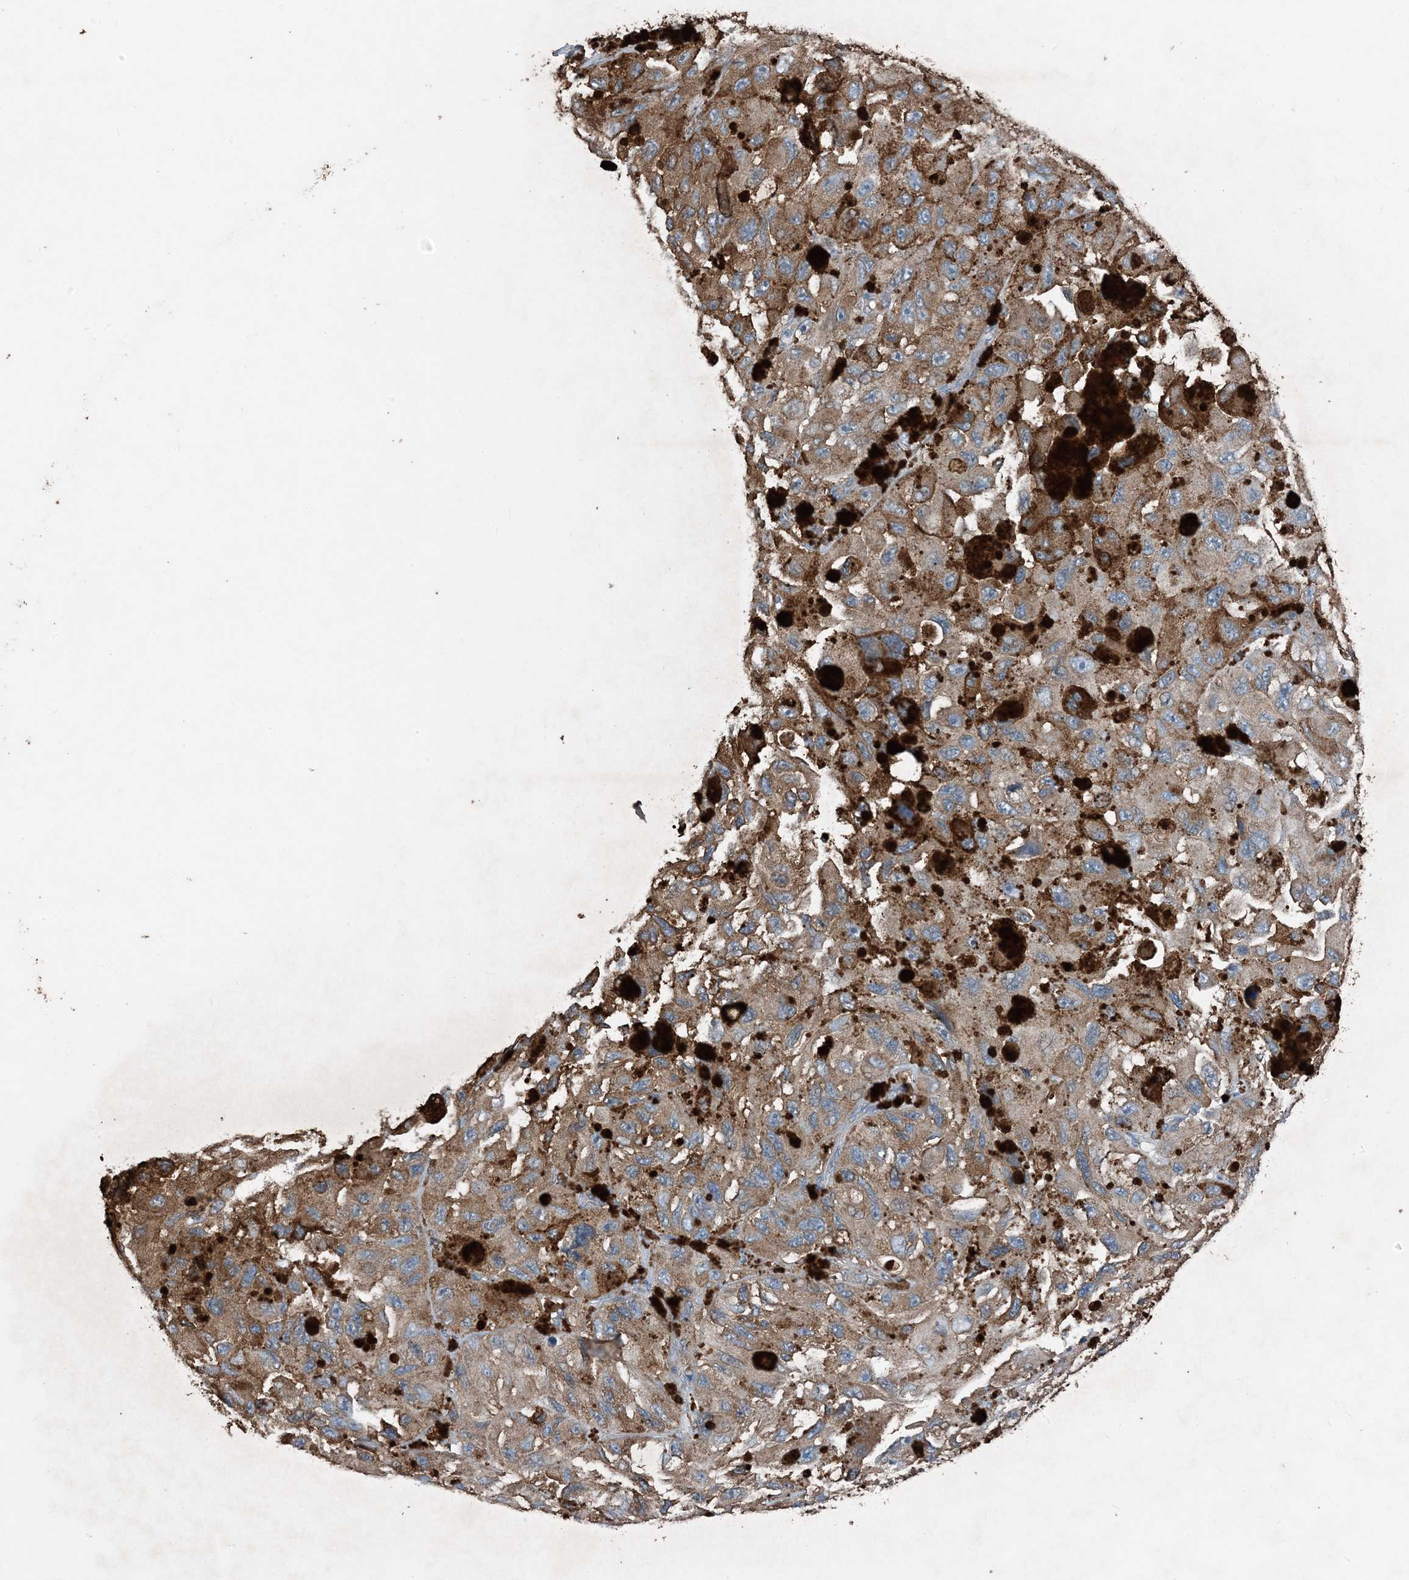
{"staining": {"intensity": "moderate", "quantity": ">75%", "location": "cytoplasmic/membranous"}, "tissue": "melanoma", "cell_type": "Tumor cells", "image_type": "cancer", "snomed": [{"axis": "morphology", "description": "Malignant melanoma, NOS"}, {"axis": "topography", "description": "Skin"}], "caption": "About >75% of tumor cells in malignant melanoma reveal moderate cytoplasmic/membranous protein expression as visualized by brown immunohistochemical staining.", "gene": "PDIA6", "patient": {"sex": "female", "age": 73}}